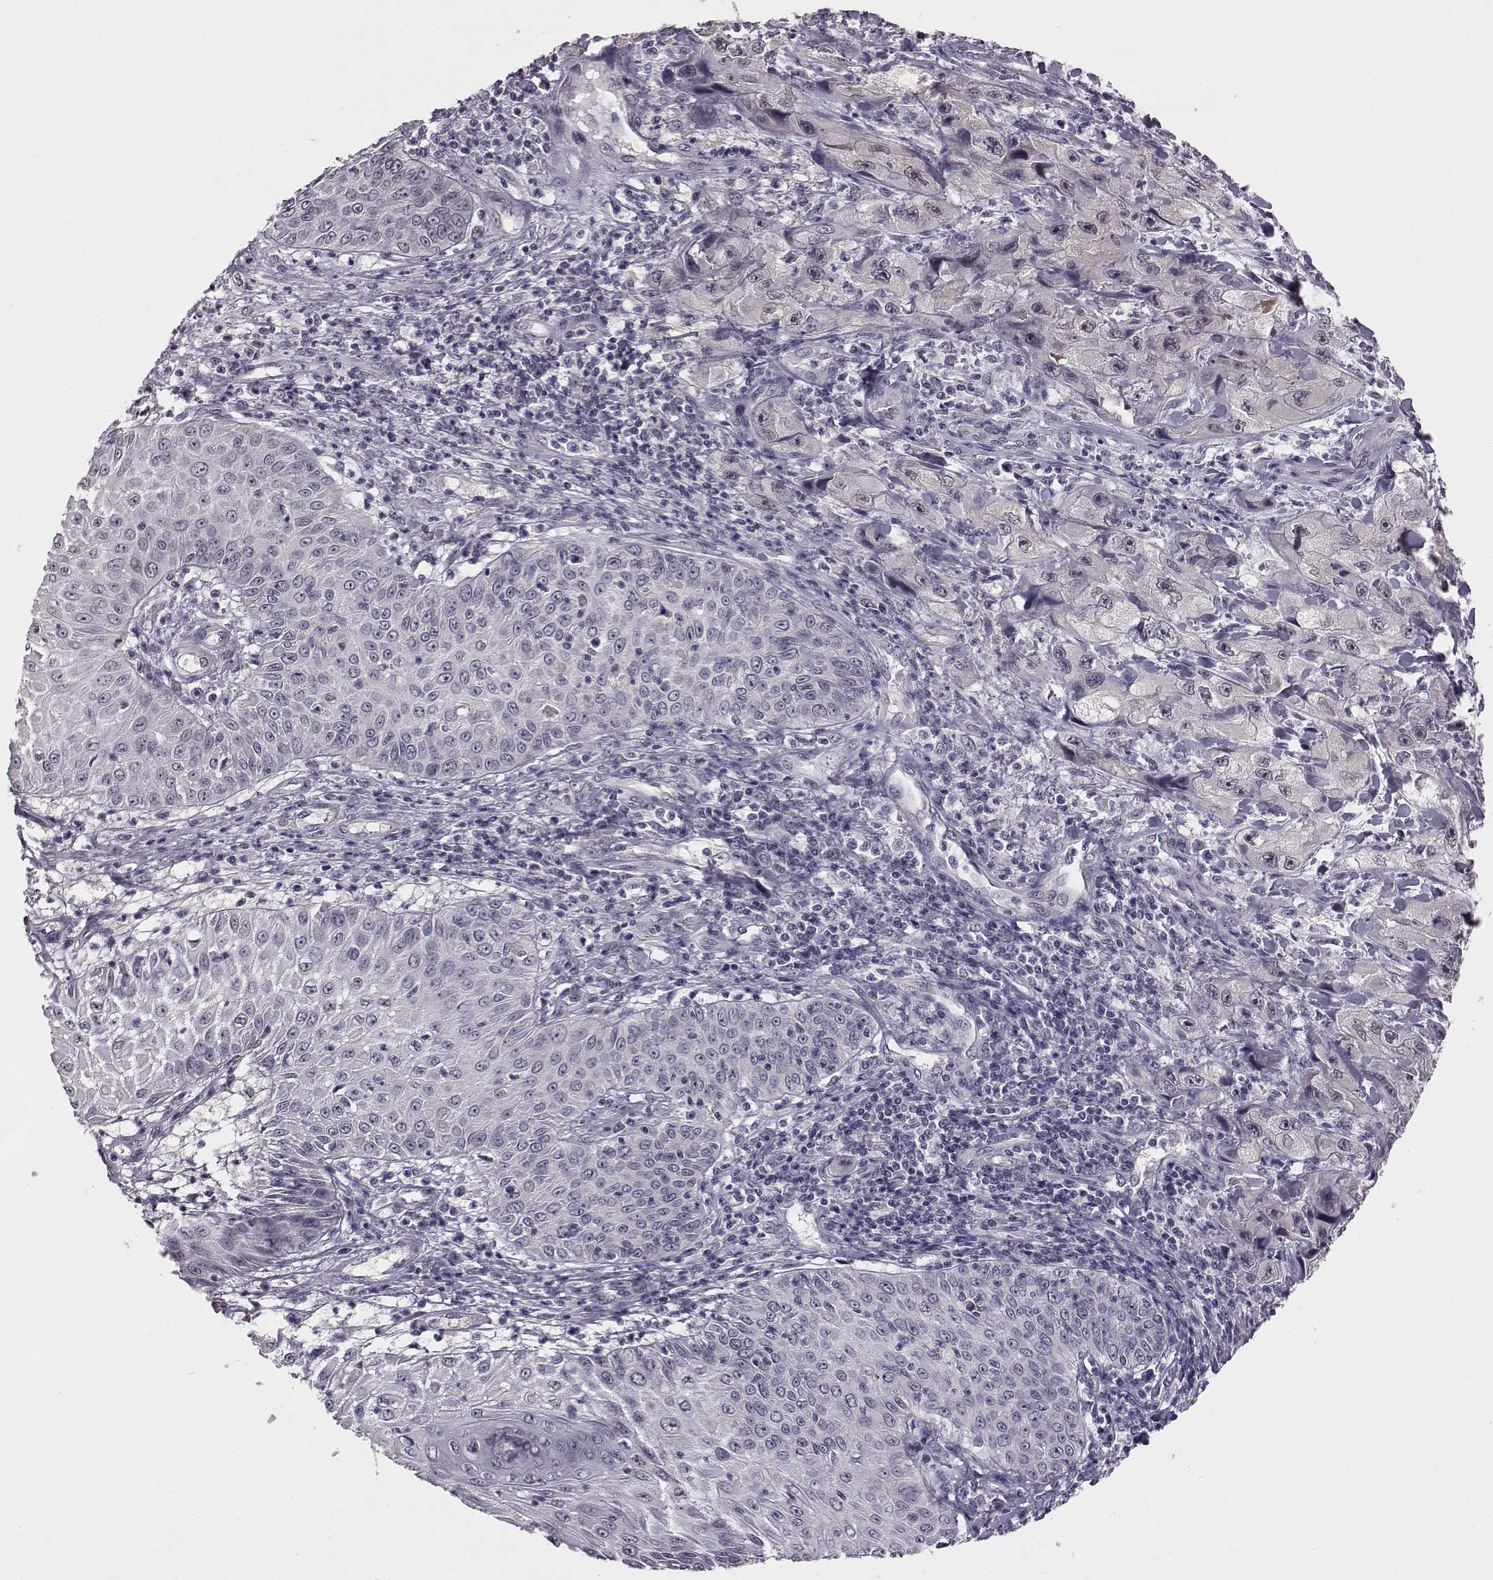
{"staining": {"intensity": "negative", "quantity": "none", "location": "none"}, "tissue": "skin cancer", "cell_type": "Tumor cells", "image_type": "cancer", "snomed": [{"axis": "morphology", "description": "Squamous cell carcinoma, NOS"}, {"axis": "topography", "description": "Skin"}, {"axis": "topography", "description": "Subcutis"}], "caption": "High power microscopy photomicrograph of an immunohistochemistry micrograph of skin cancer (squamous cell carcinoma), revealing no significant staining in tumor cells. Nuclei are stained in blue.", "gene": "C10orf62", "patient": {"sex": "male", "age": 73}}